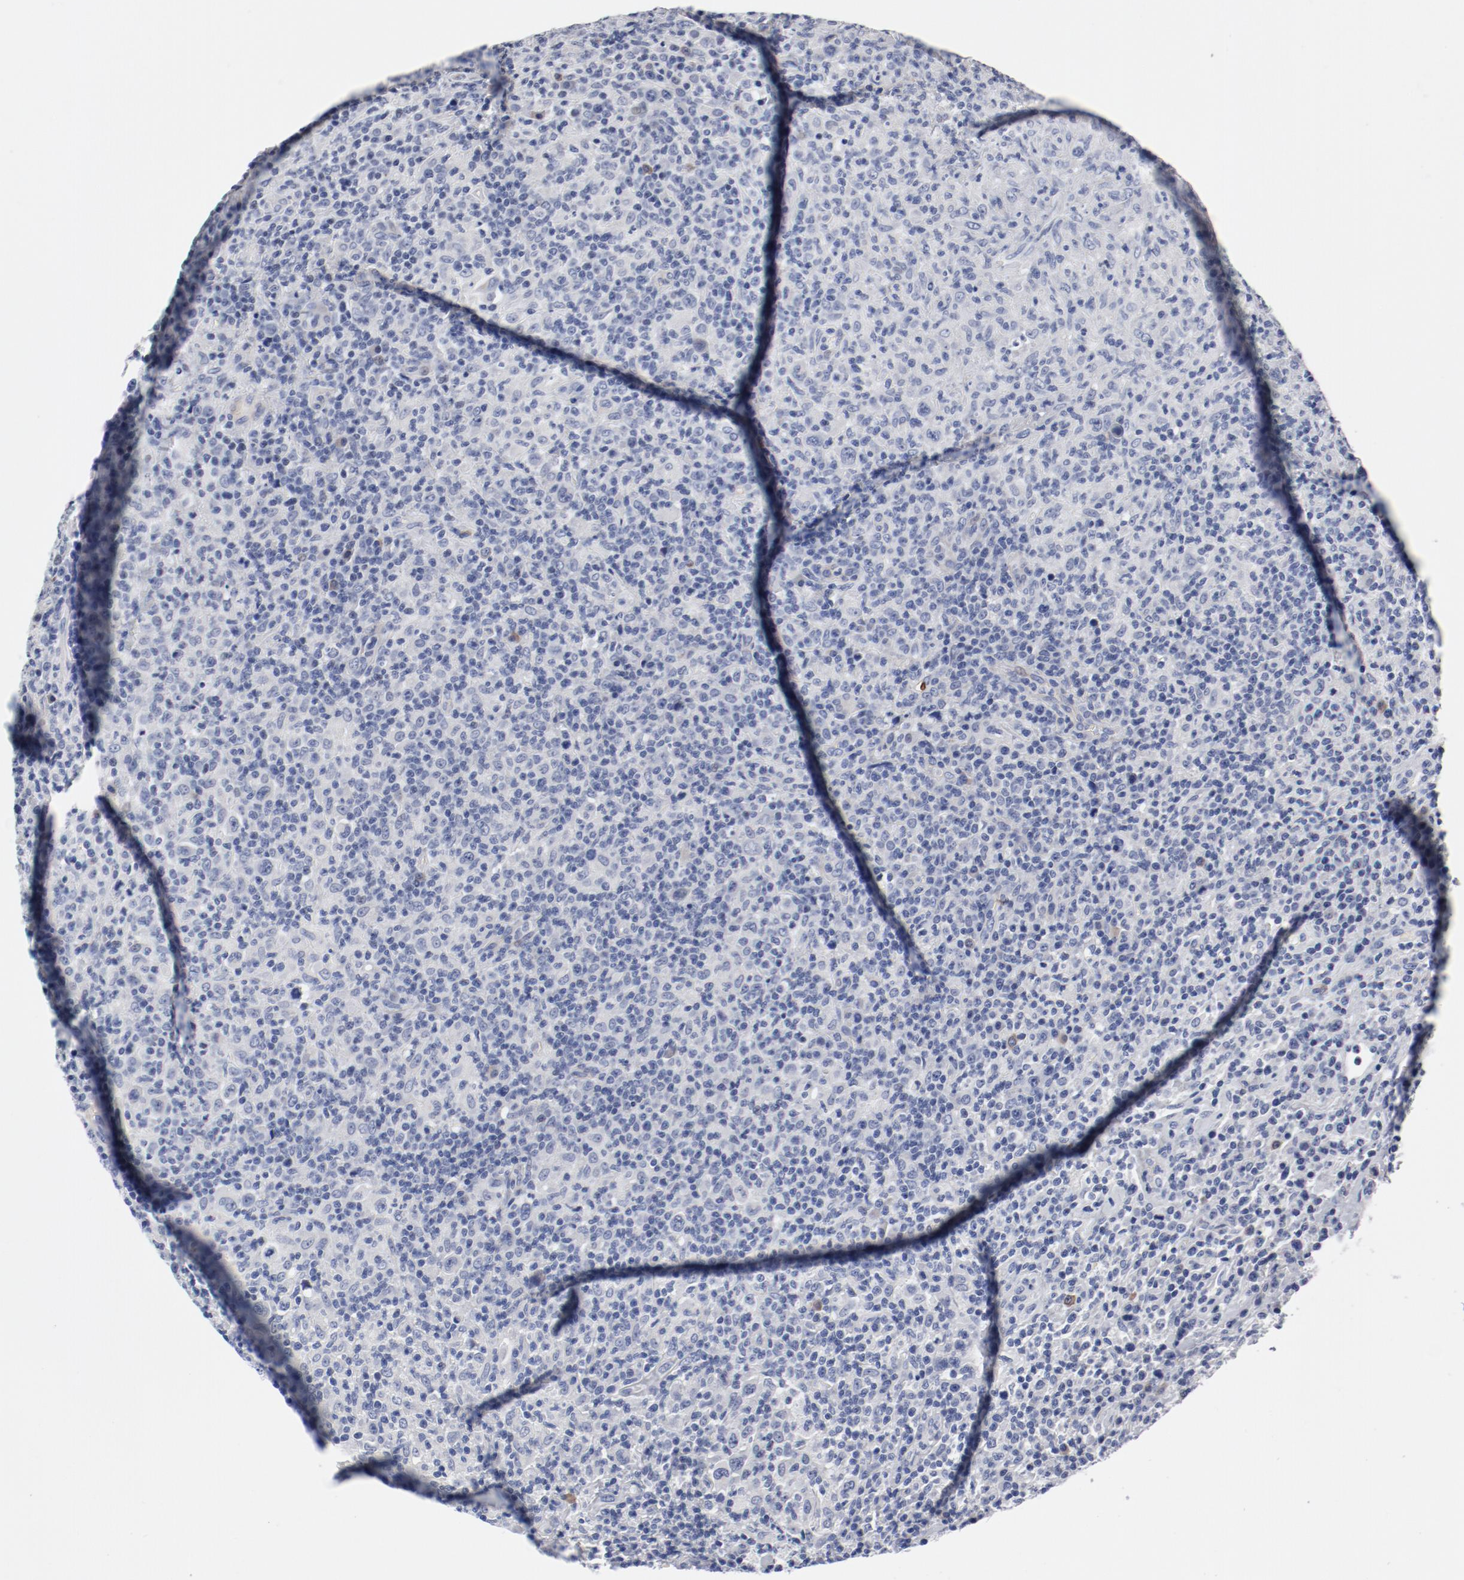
{"staining": {"intensity": "negative", "quantity": "none", "location": "none"}, "tissue": "lymphoma", "cell_type": "Tumor cells", "image_type": "cancer", "snomed": [{"axis": "morphology", "description": "Hodgkin's disease, NOS"}, {"axis": "topography", "description": "Lymph node"}], "caption": "DAB (3,3'-diaminobenzidine) immunohistochemical staining of human lymphoma exhibits no significant staining in tumor cells.", "gene": "KCNK13", "patient": {"sex": "male", "age": 65}}